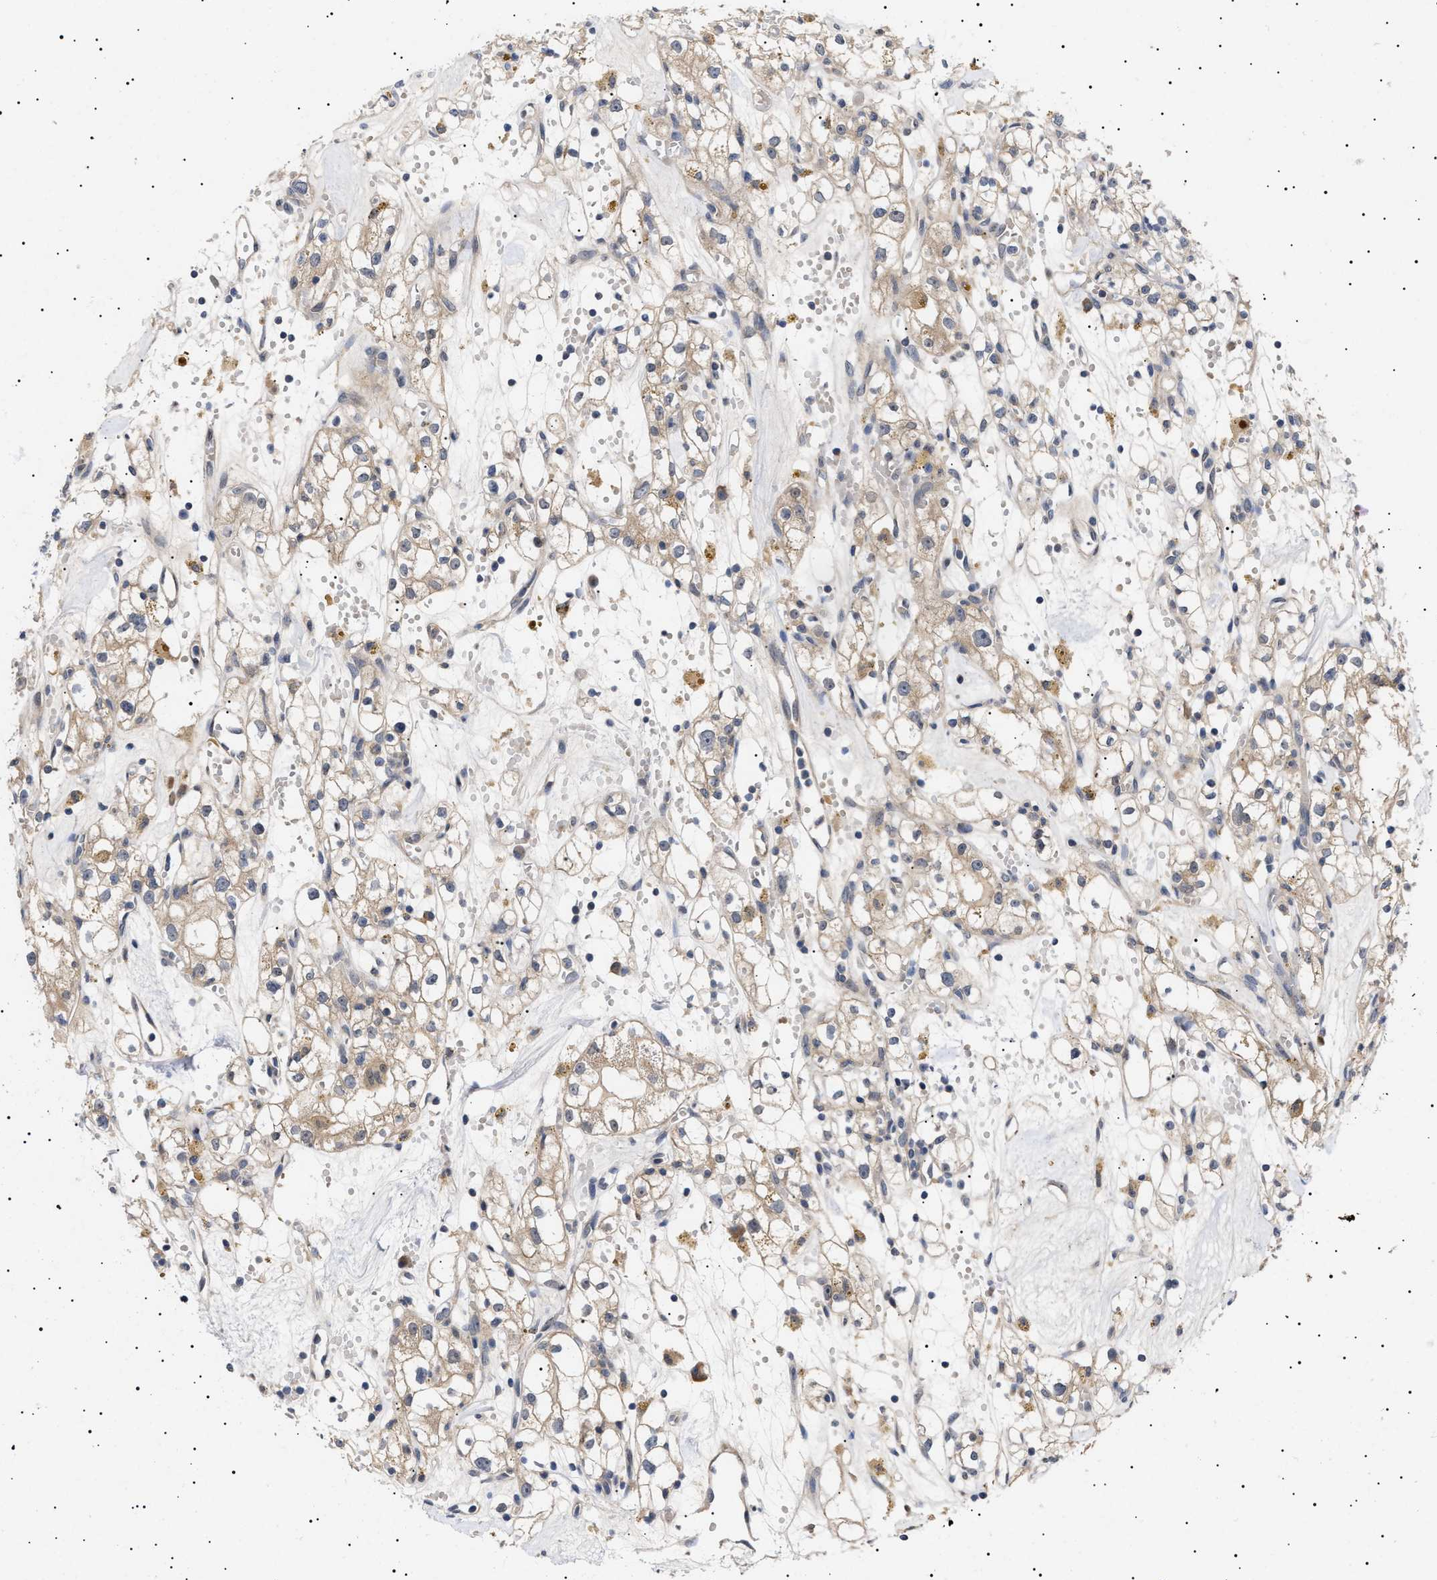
{"staining": {"intensity": "weak", "quantity": ">75%", "location": "cytoplasmic/membranous"}, "tissue": "renal cancer", "cell_type": "Tumor cells", "image_type": "cancer", "snomed": [{"axis": "morphology", "description": "Adenocarcinoma, NOS"}, {"axis": "topography", "description": "Kidney"}], "caption": "Renal cancer (adenocarcinoma) stained with IHC shows weak cytoplasmic/membranous expression in approximately >75% of tumor cells.", "gene": "NPLOC4", "patient": {"sex": "male", "age": 56}}